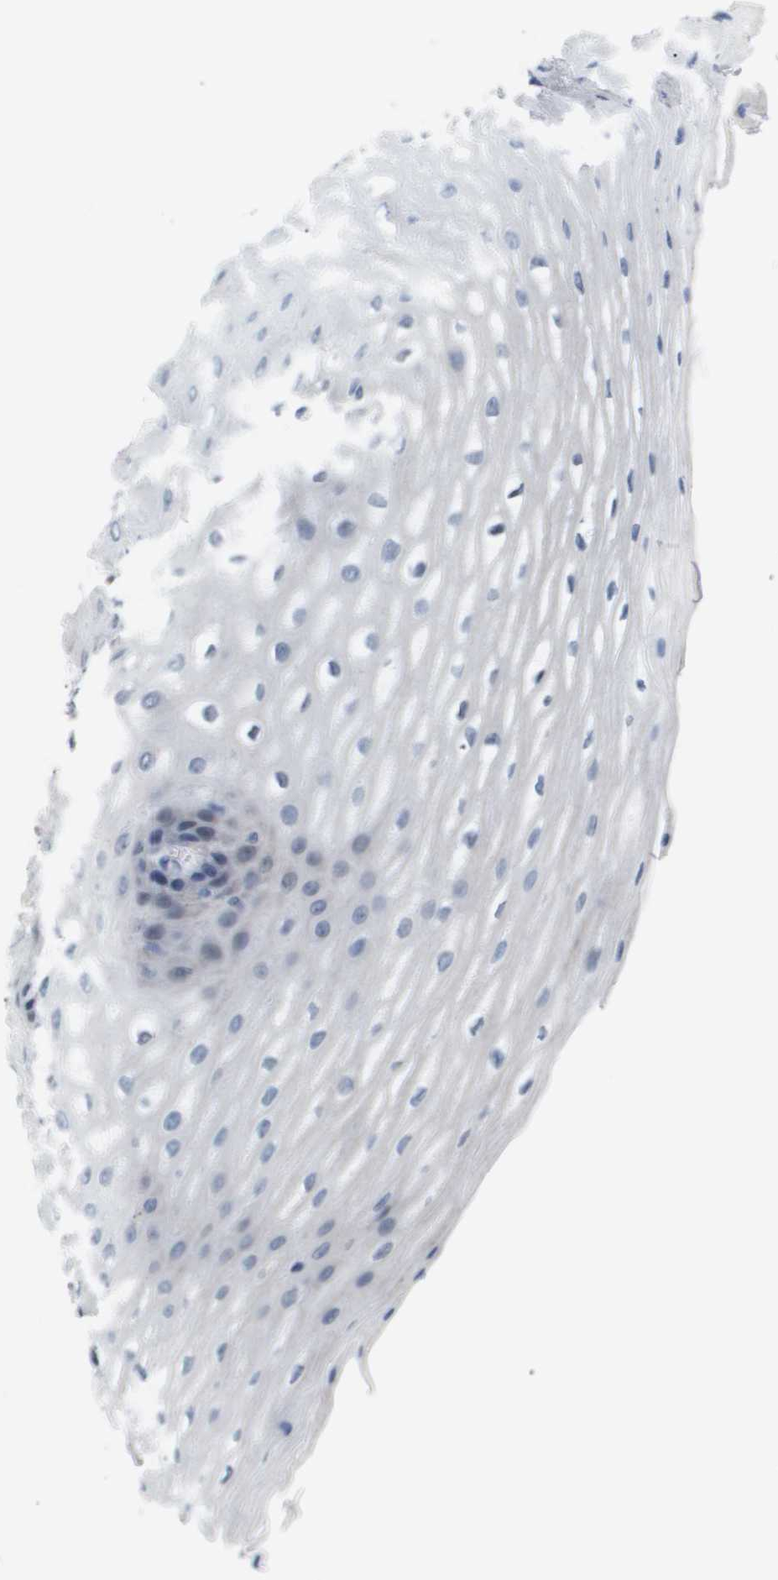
{"staining": {"intensity": "weak", "quantity": "<25%", "location": "nuclear"}, "tissue": "esophagus", "cell_type": "Squamous epithelial cells", "image_type": "normal", "snomed": [{"axis": "morphology", "description": "Normal tissue, NOS"}, {"axis": "topography", "description": "Esophagus"}], "caption": "Squamous epithelial cells show no significant staining in benign esophagus. The staining is performed using DAB (3,3'-diaminobenzidine) brown chromogen with nuclei counter-stained in using hematoxylin.", "gene": "AKR1A1", "patient": {"sex": "male", "age": 54}}